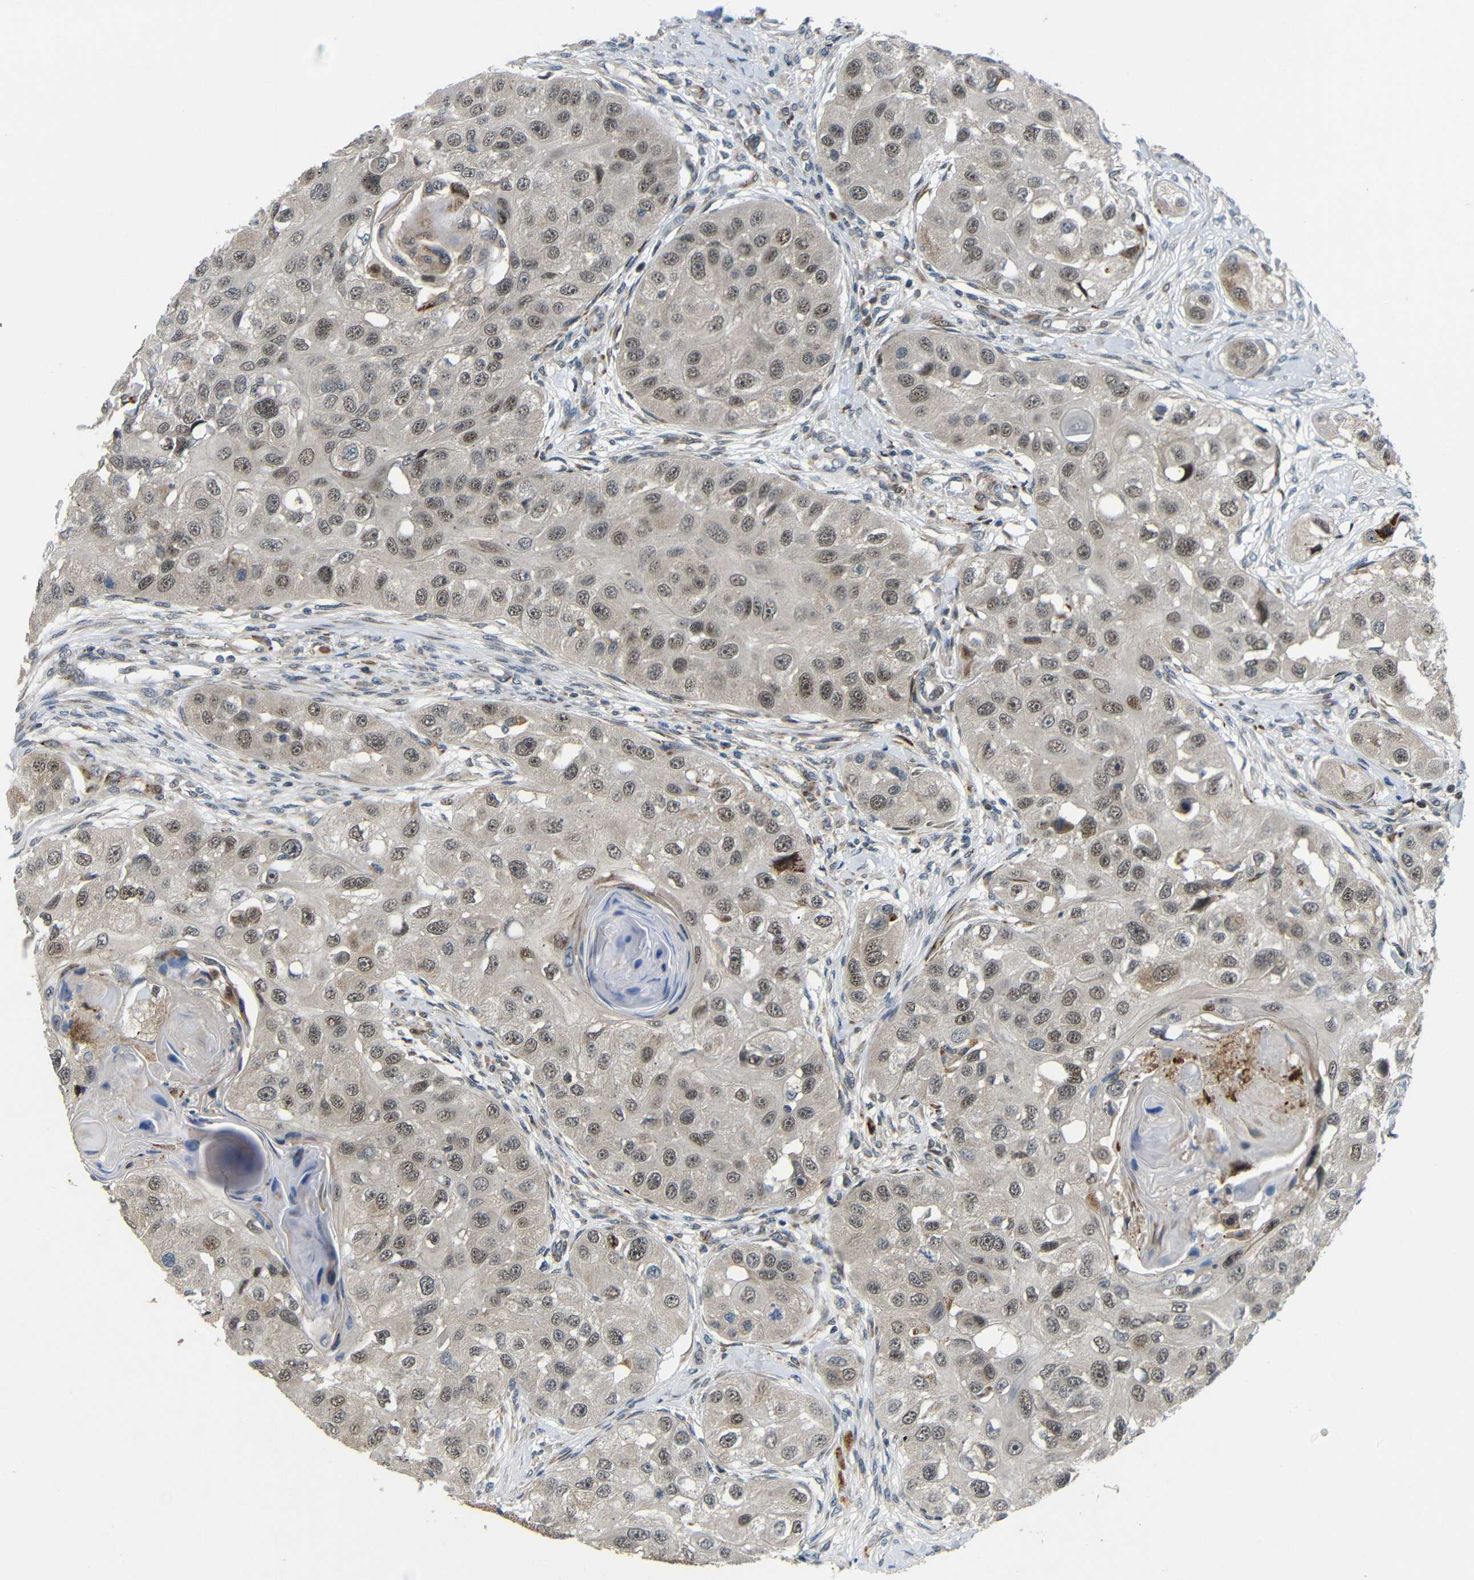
{"staining": {"intensity": "weak", "quantity": ">75%", "location": "nuclear"}, "tissue": "head and neck cancer", "cell_type": "Tumor cells", "image_type": "cancer", "snomed": [{"axis": "morphology", "description": "Normal tissue, NOS"}, {"axis": "morphology", "description": "Squamous cell carcinoma, NOS"}, {"axis": "topography", "description": "Skeletal muscle"}, {"axis": "topography", "description": "Head-Neck"}], "caption": "Immunohistochemical staining of squamous cell carcinoma (head and neck) reveals low levels of weak nuclear protein staining in approximately >75% of tumor cells. Nuclei are stained in blue.", "gene": "SYDE1", "patient": {"sex": "male", "age": 51}}